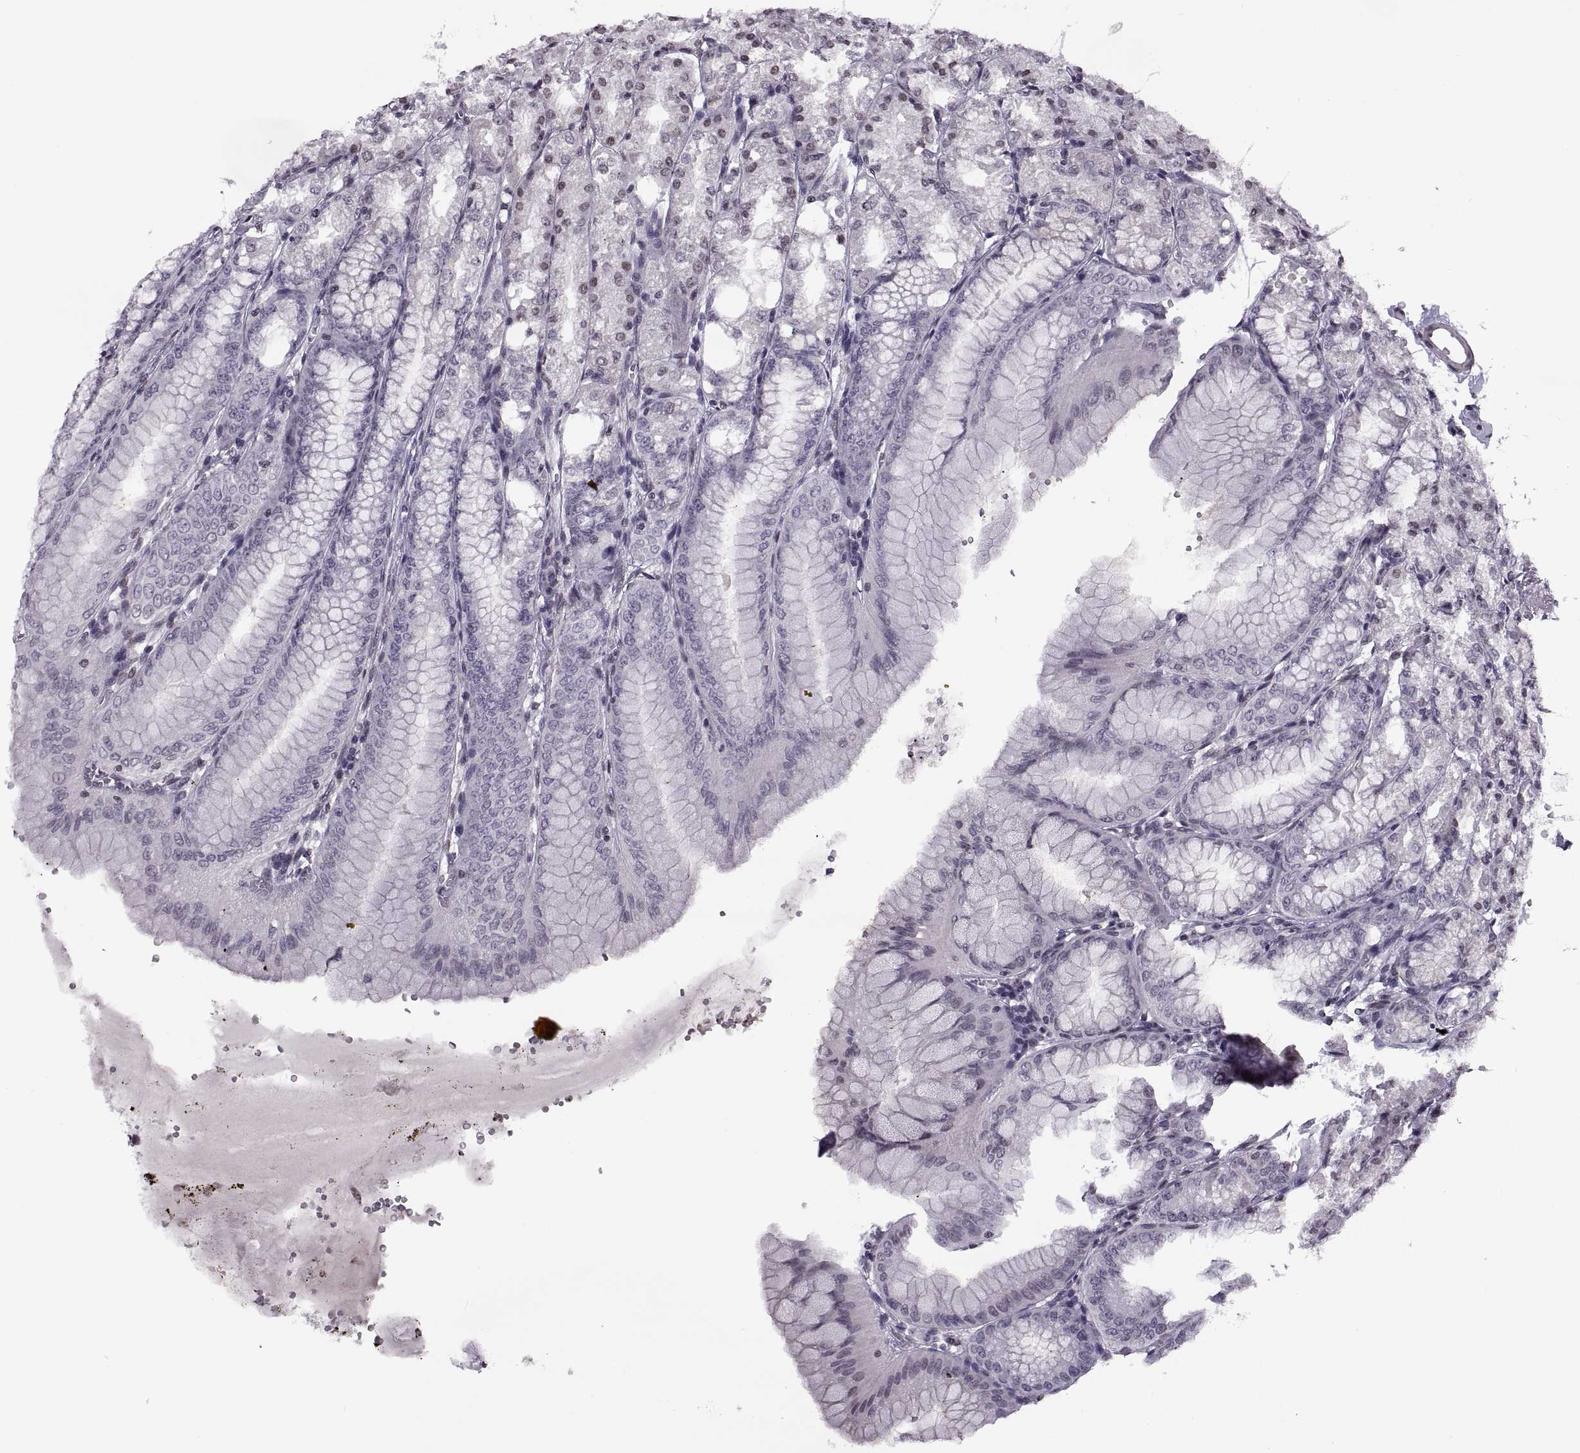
{"staining": {"intensity": "negative", "quantity": "none", "location": "none"}, "tissue": "stomach", "cell_type": "Glandular cells", "image_type": "normal", "snomed": [{"axis": "morphology", "description": "Normal tissue, NOS"}, {"axis": "topography", "description": "Stomach, lower"}], "caption": "High magnification brightfield microscopy of unremarkable stomach stained with DAB (brown) and counterstained with hematoxylin (blue): glandular cells show no significant positivity. (DAB (3,3'-diaminobenzidine) IHC, high magnification).", "gene": "H1", "patient": {"sex": "male", "age": 71}}